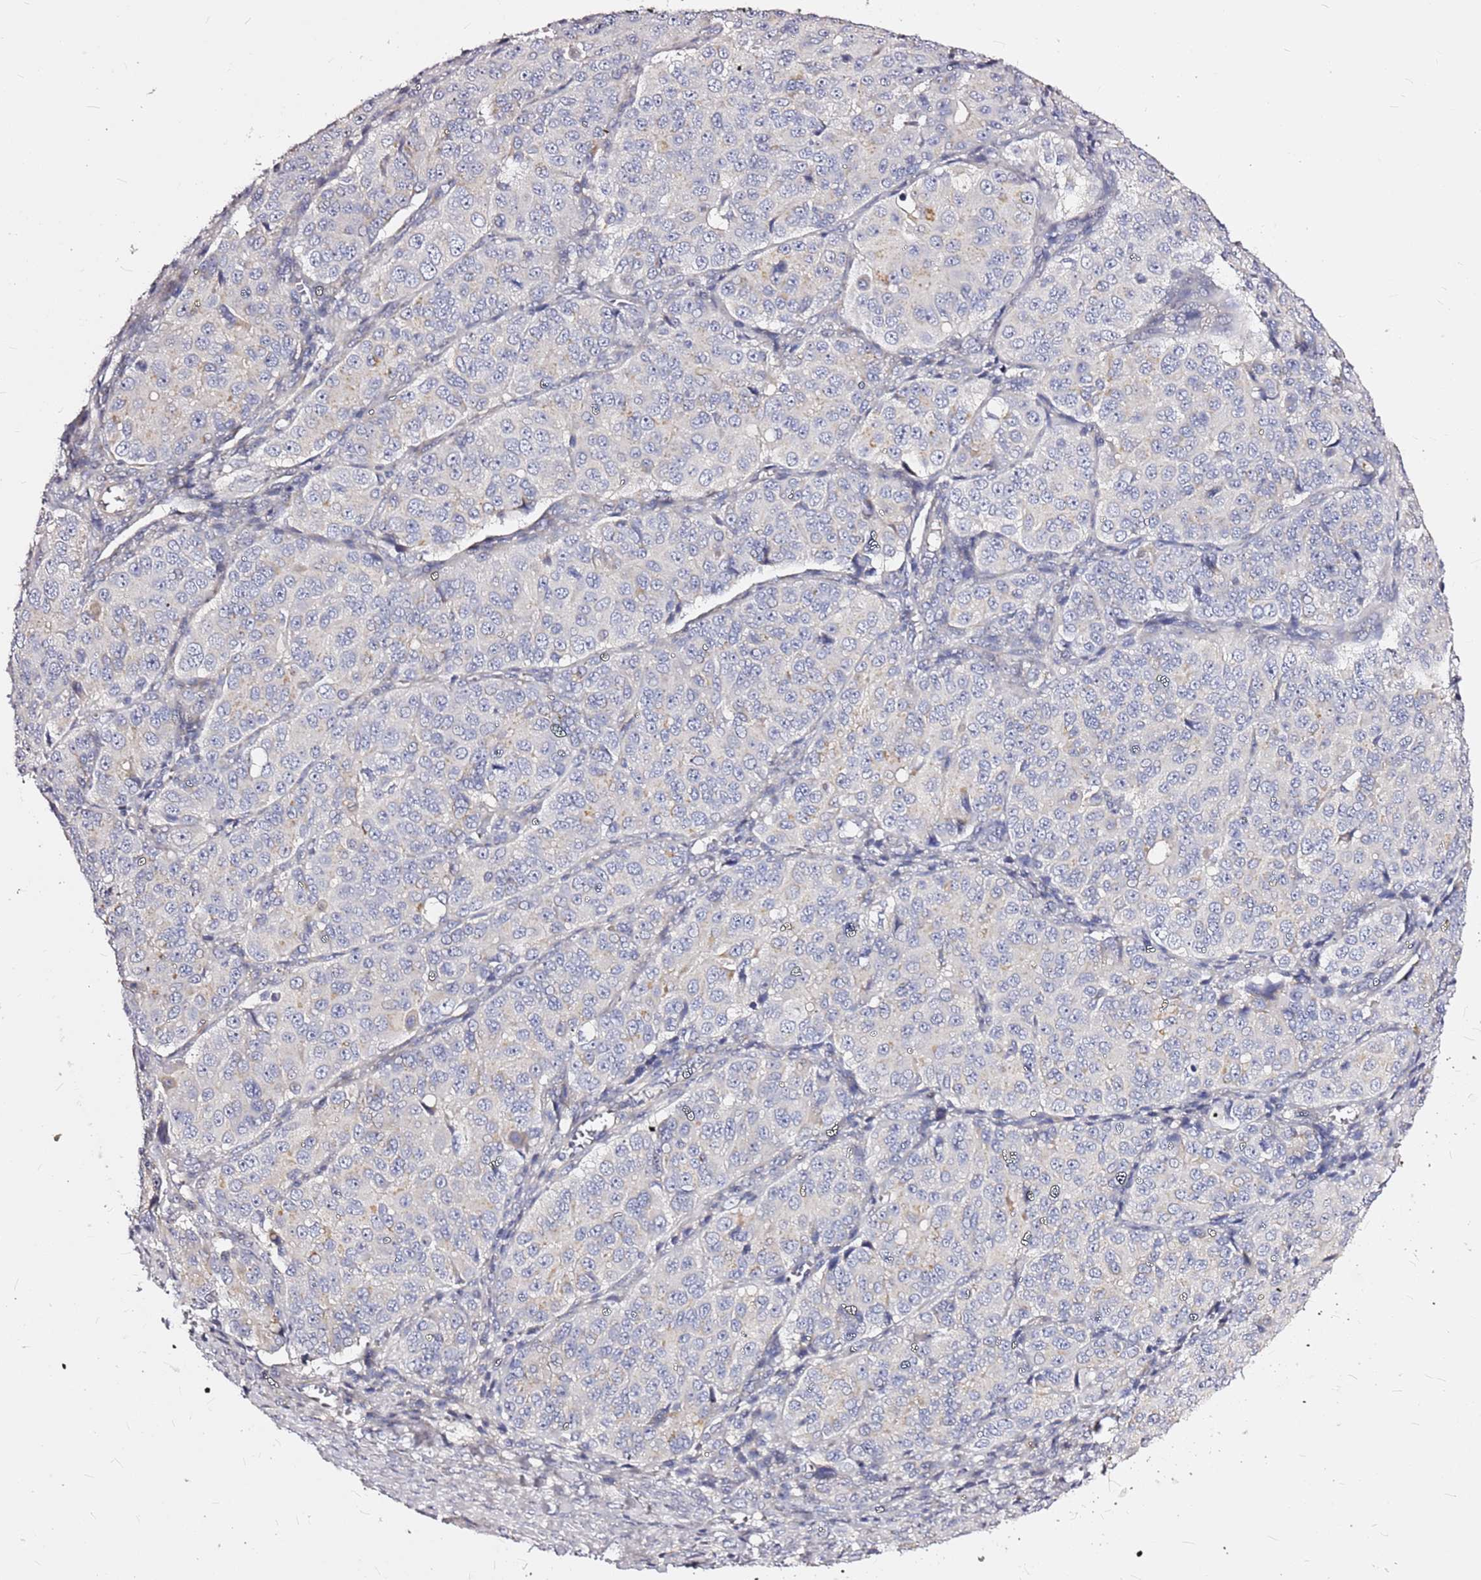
{"staining": {"intensity": "negative", "quantity": "none", "location": "none"}, "tissue": "ovarian cancer", "cell_type": "Tumor cells", "image_type": "cancer", "snomed": [{"axis": "morphology", "description": "Carcinoma, endometroid"}, {"axis": "topography", "description": "Ovary"}], "caption": "The immunohistochemistry photomicrograph has no significant positivity in tumor cells of ovarian endometroid carcinoma tissue.", "gene": "CASD1", "patient": {"sex": "female", "age": 51}}